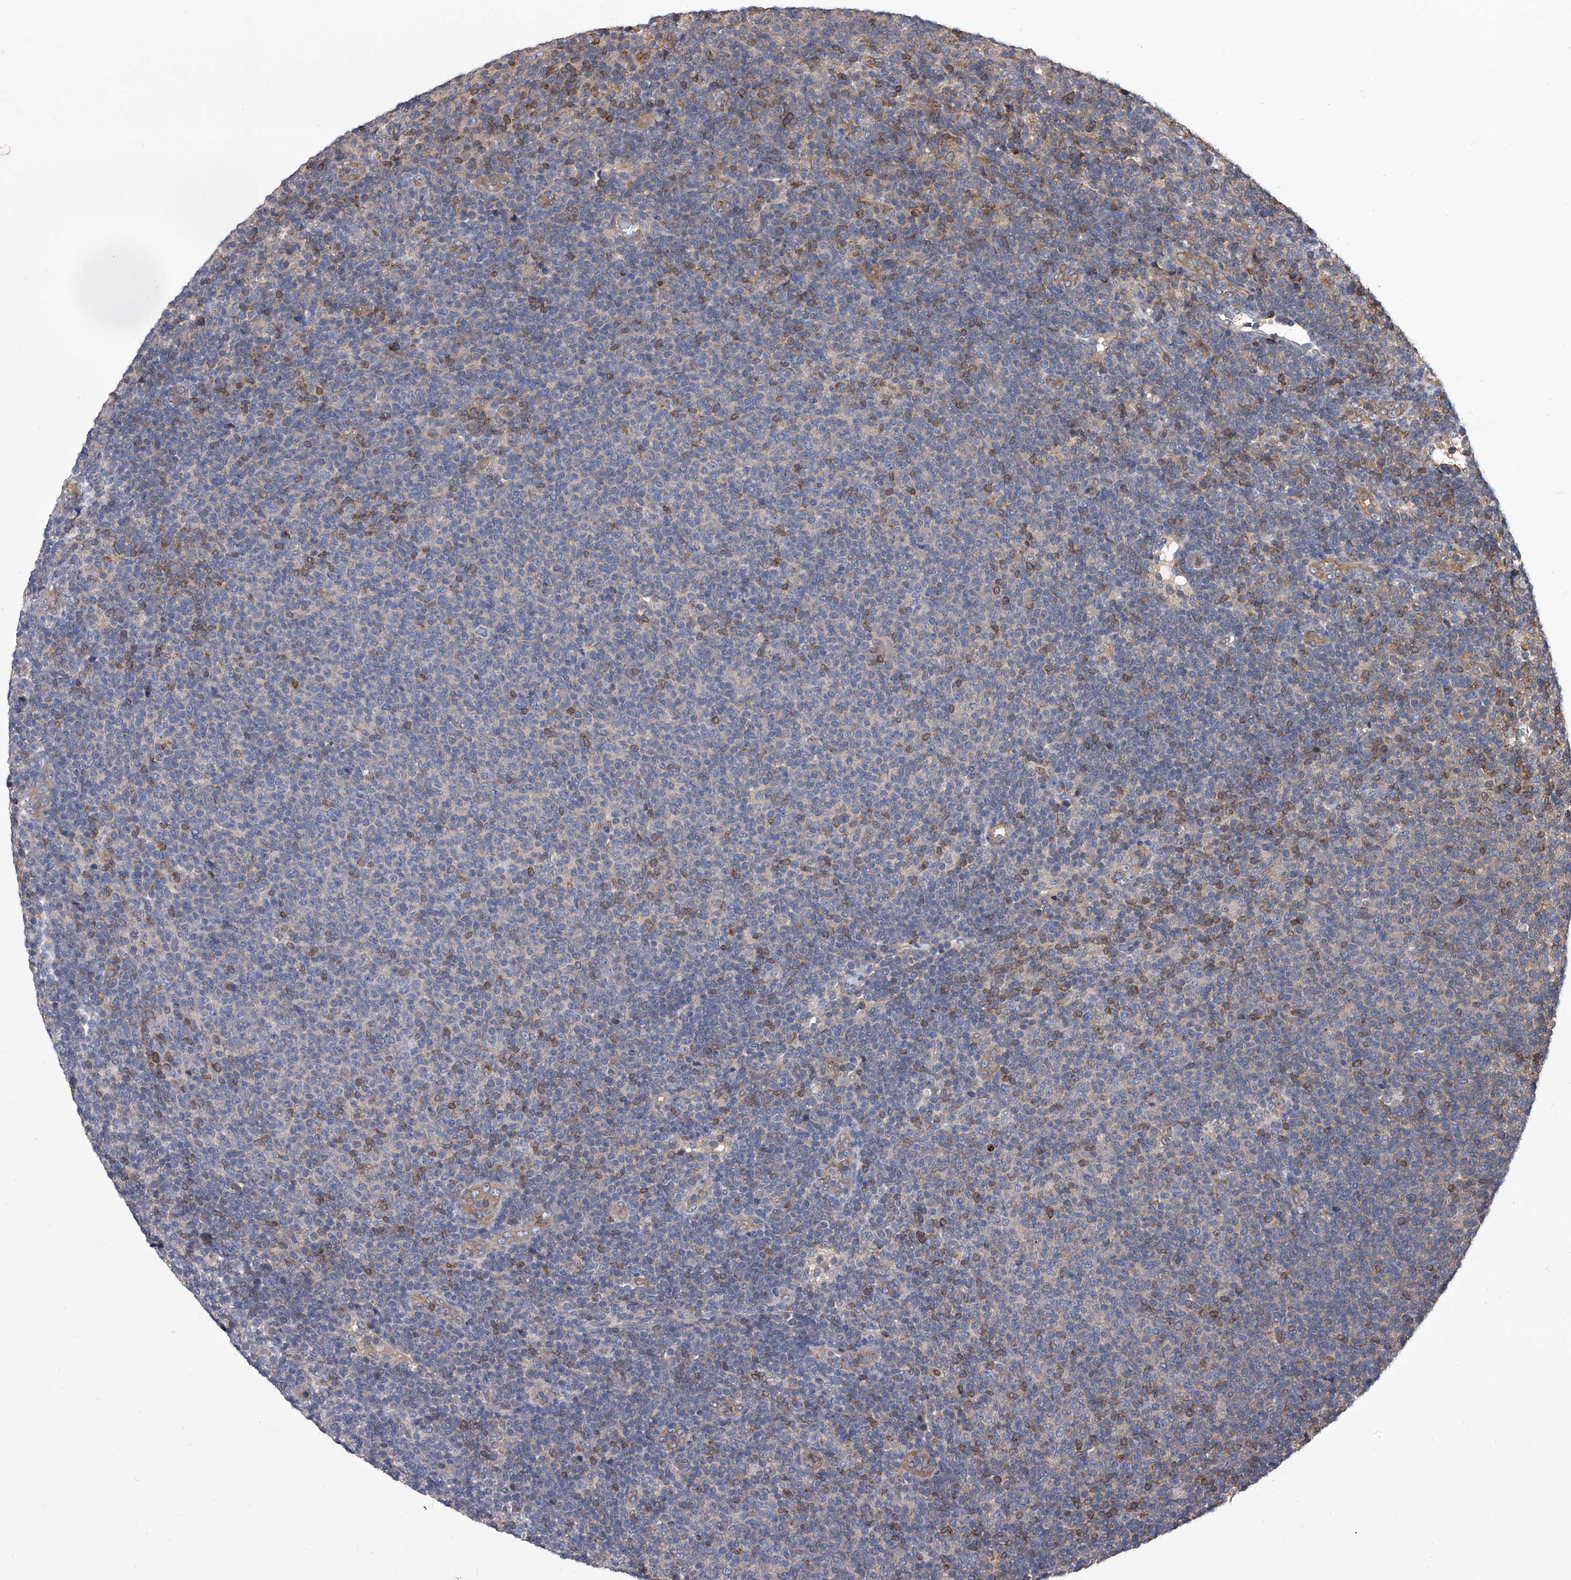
{"staining": {"intensity": "negative", "quantity": "none", "location": "none"}, "tissue": "lymphoma", "cell_type": "Tumor cells", "image_type": "cancer", "snomed": [{"axis": "morphology", "description": "Malignant lymphoma, non-Hodgkin's type, Low grade"}, {"axis": "topography", "description": "Lymph node"}], "caption": "Low-grade malignant lymphoma, non-Hodgkin's type stained for a protein using IHC shows no positivity tumor cells.", "gene": "CUL7", "patient": {"sex": "male", "age": 66}}